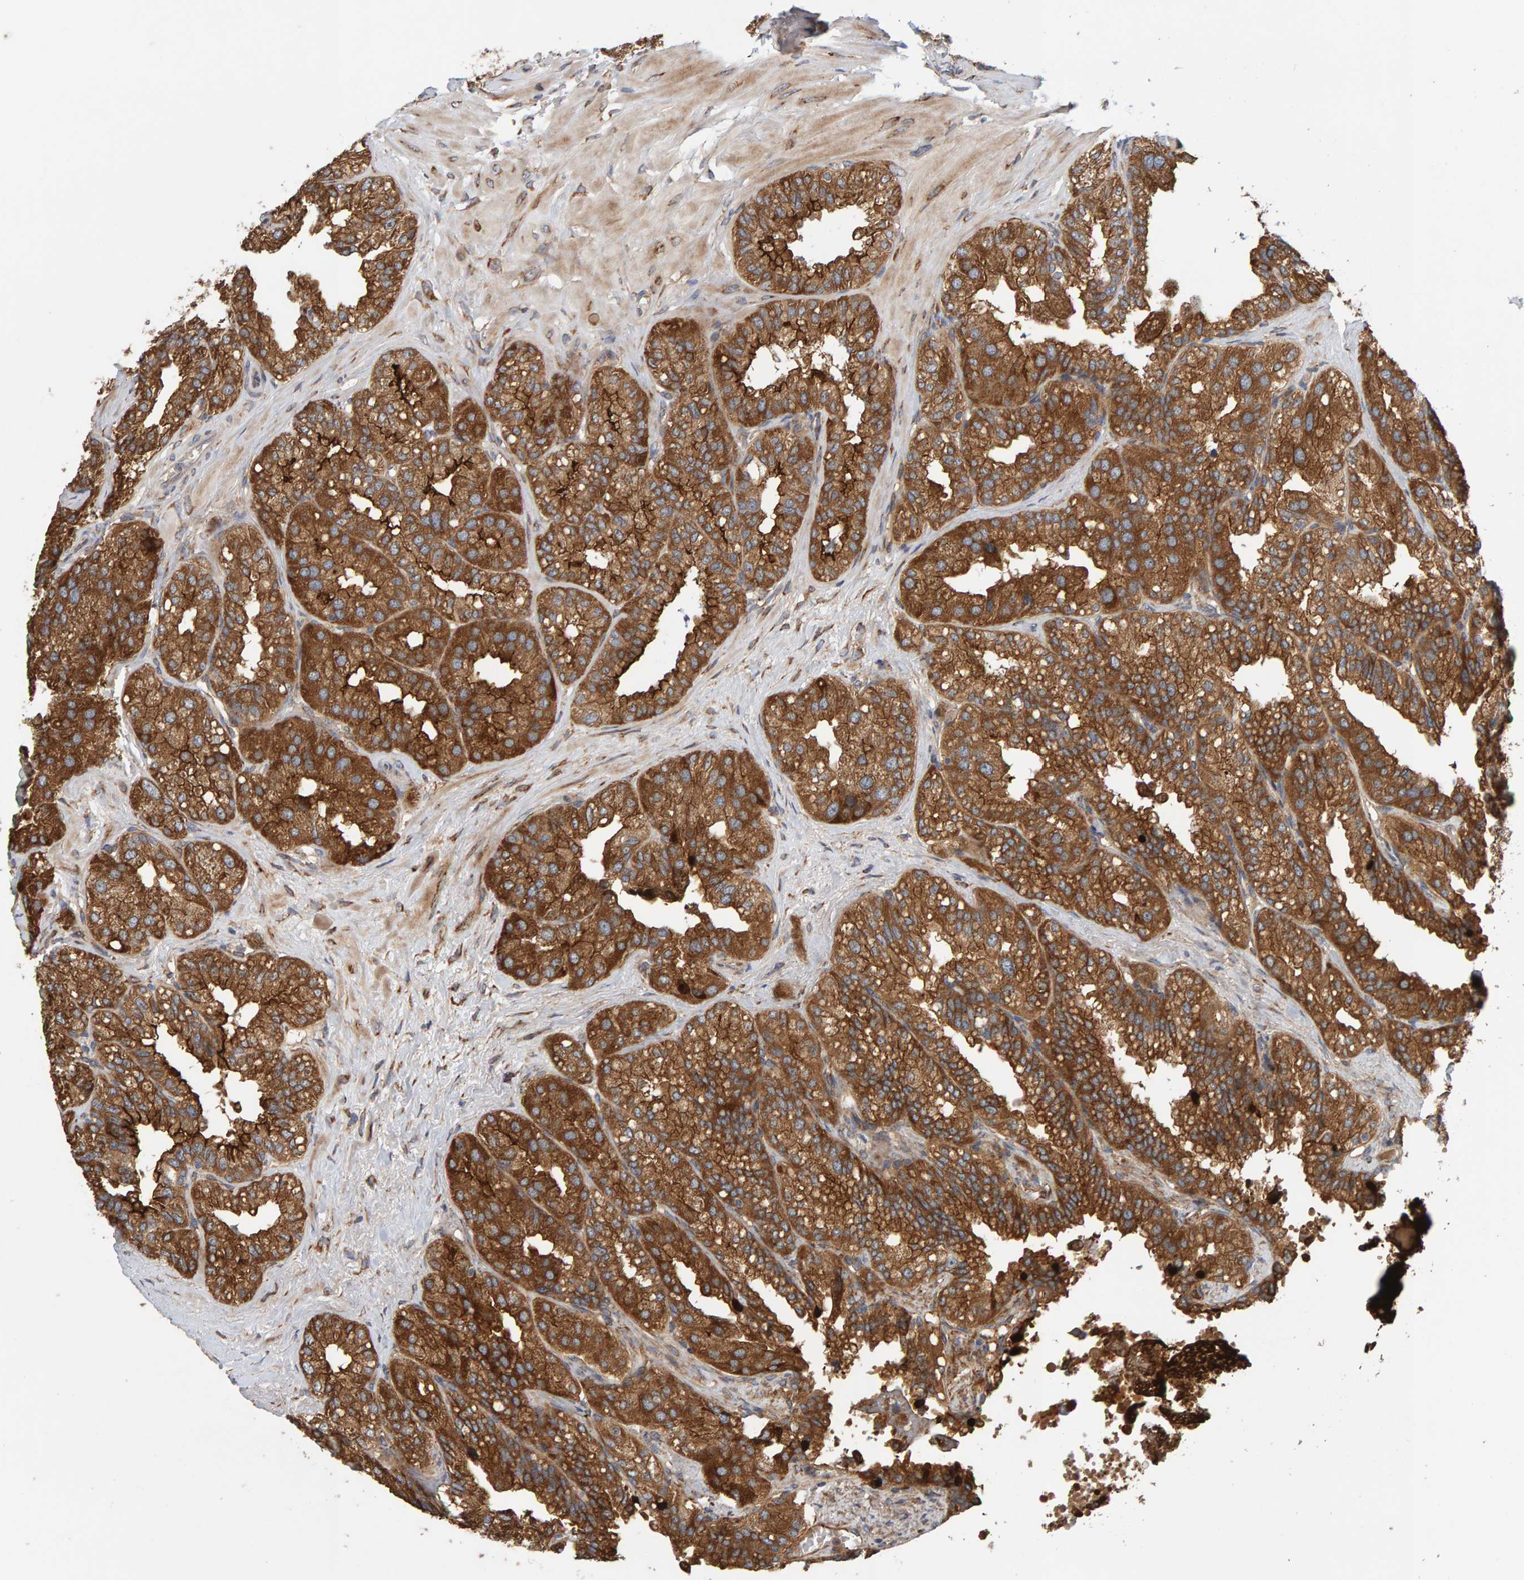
{"staining": {"intensity": "strong", "quantity": ">75%", "location": "cytoplasmic/membranous"}, "tissue": "seminal vesicle", "cell_type": "Glandular cells", "image_type": "normal", "snomed": [{"axis": "morphology", "description": "Normal tissue, NOS"}, {"axis": "topography", "description": "Prostate"}, {"axis": "topography", "description": "Seminal veicle"}], "caption": "Seminal vesicle stained with DAB immunohistochemistry (IHC) reveals high levels of strong cytoplasmic/membranous staining in approximately >75% of glandular cells. The staining was performed using DAB (3,3'-diaminobenzidine), with brown indicating positive protein expression. Nuclei are stained blue with hematoxylin.", "gene": "BAIAP2", "patient": {"sex": "male", "age": 51}}